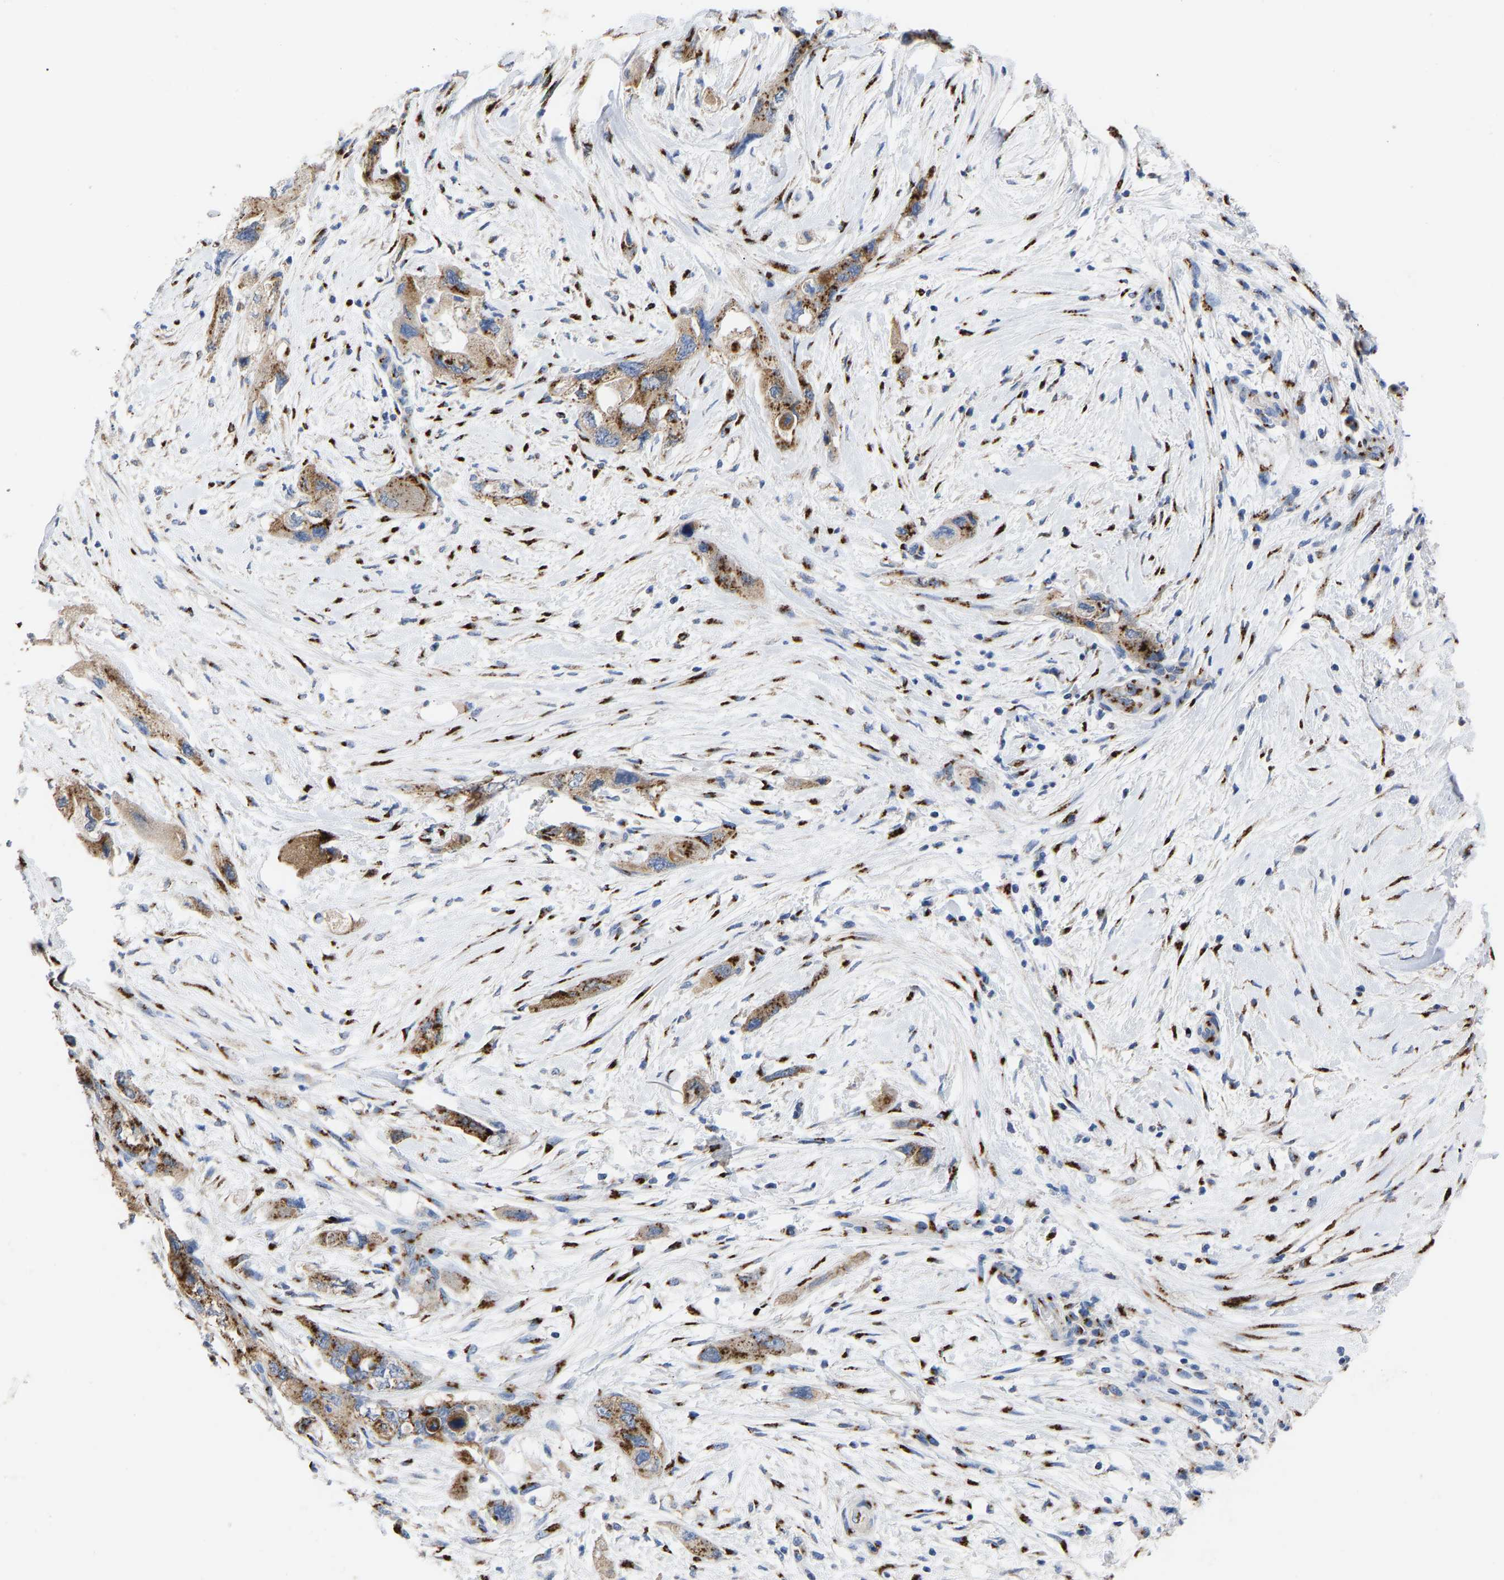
{"staining": {"intensity": "moderate", "quantity": ">75%", "location": "cytoplasmic/membranous"}, "tissue": "pancreatic cancer", "cell_type": "Tumor cells", "image_type": "cancer", "snomed": [{"axis": "morphology", "description": "Adenocarcinoma, NOS"}, {"axis": "topography", "description": "Pancreas"}], "caption": "The immunohistochemical stain labels moderate cytoplasmic/membranous expression in tumor cells of adenocarcinoma (pancreatic) tissue.", "gene": "TMEM87A", "patient": {"sex": "female", "age": 73}}